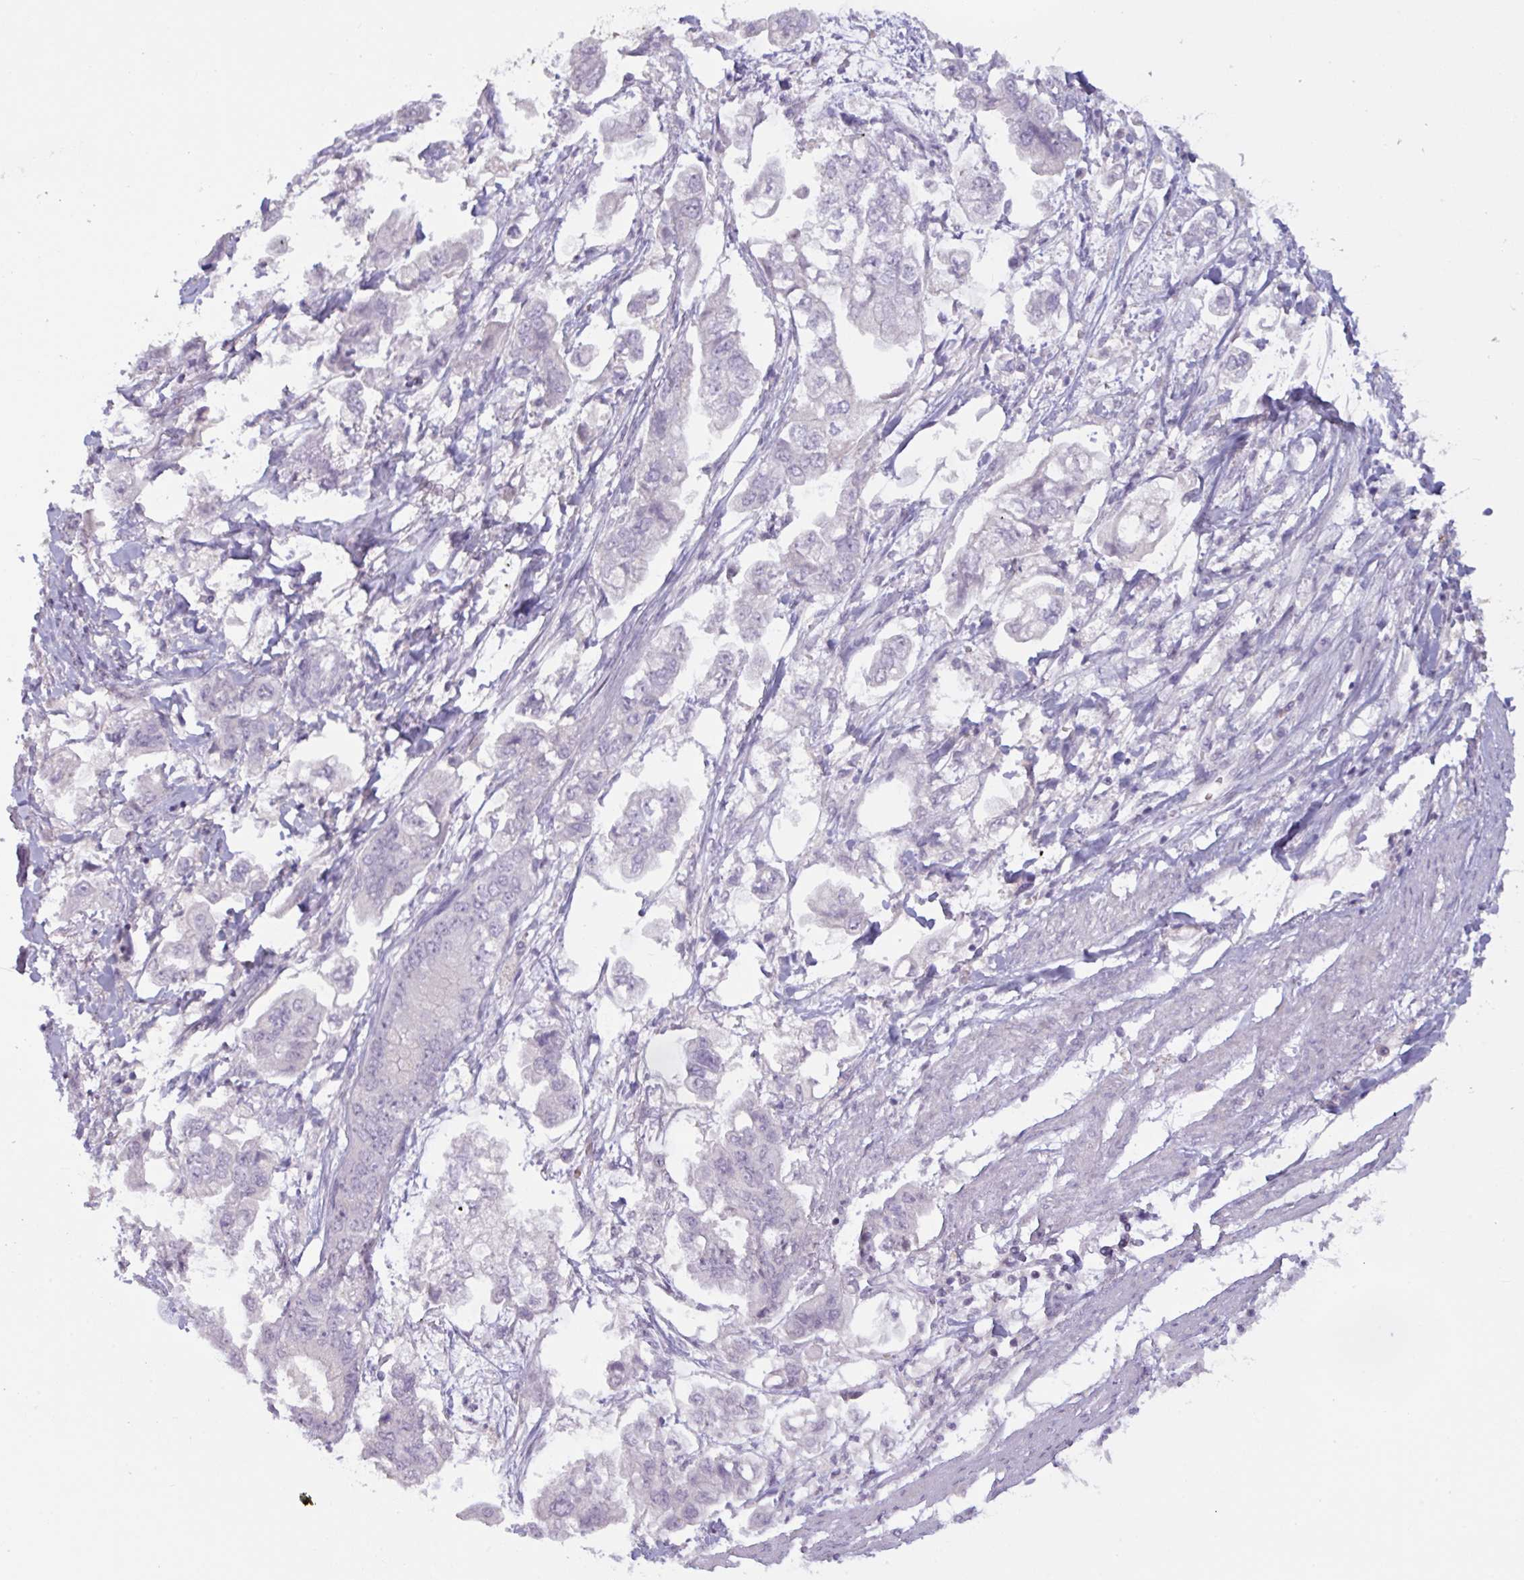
{"staining": {"intensity": "negative", "quantity": "none", "location": "none"}, "tissue": "stomach cancer", "cell_type": "Tumor cells", "image_type": "cancer", "snomed": [{"axis": "morphology", "description": "Adenocarcinoma, NOS"}, {"axis": "topography", "description": "Stomach"}], "caption": "IHC image of human stomach adenocarcinoma stained for a protein (brown), which exhibits no staining in tumor cells.", "gene": "RFPL4B", "patient": {"sex": "male", "age": 62}}